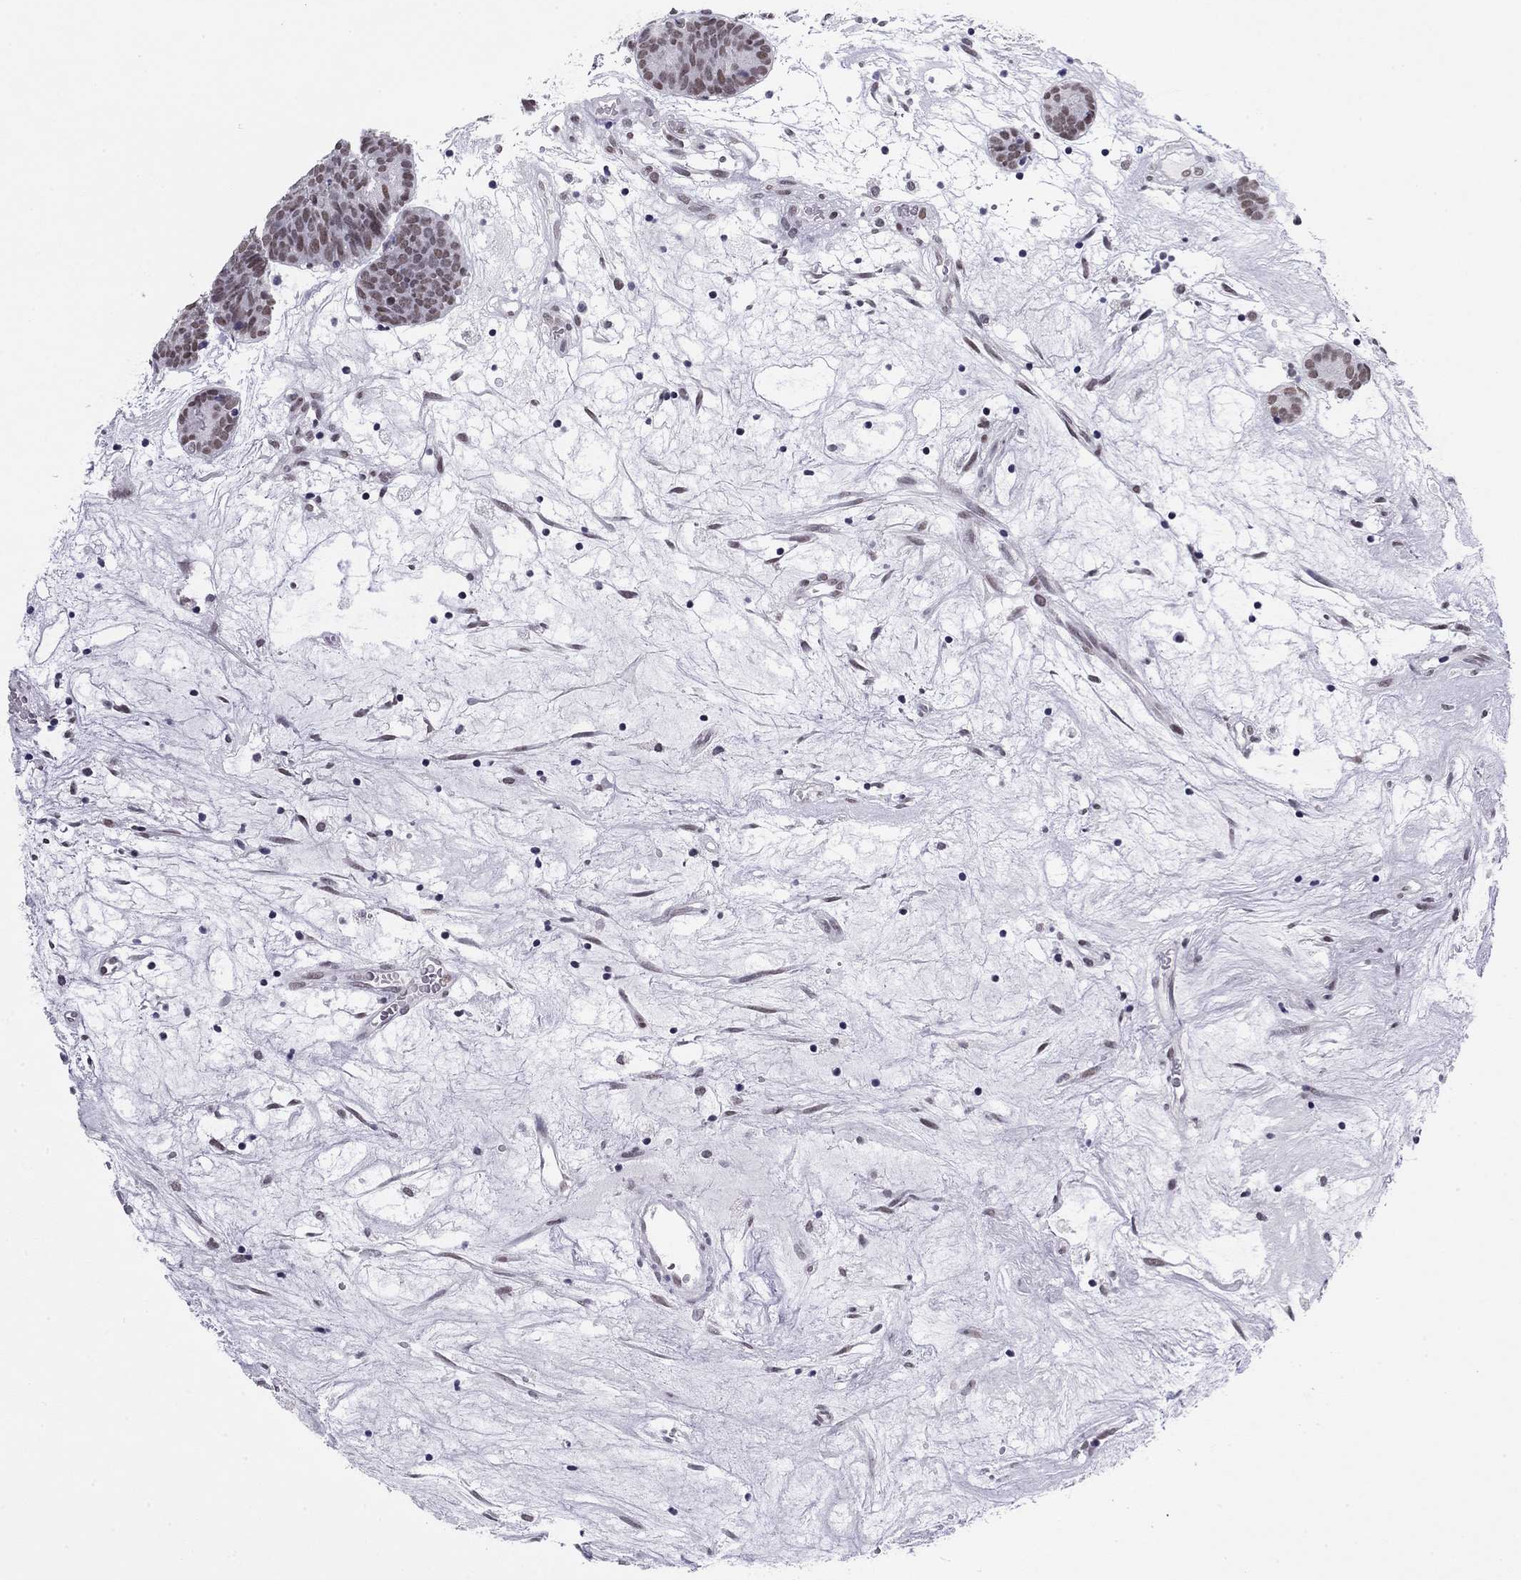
{"staining": {"intensity": "moderate", "quantity": ">75%", "location": "nuclear"}, "tissue": "head and neck cancer", "cell_type": "Tumor cells", "image_type": "cancer", "snomed": [{"axis": "morphology", "description": "Adenocarcinoma, NOS"}, {"axis": "topography", "description": "Head-Neck"}], "caption": "Head and neck cancer stained with a brown dye reveals moderate nuclear positive expression in approximately >75% of tumor cells.", "gene": "DOT1L", "patient": {"sex": "female", "age": 81}}